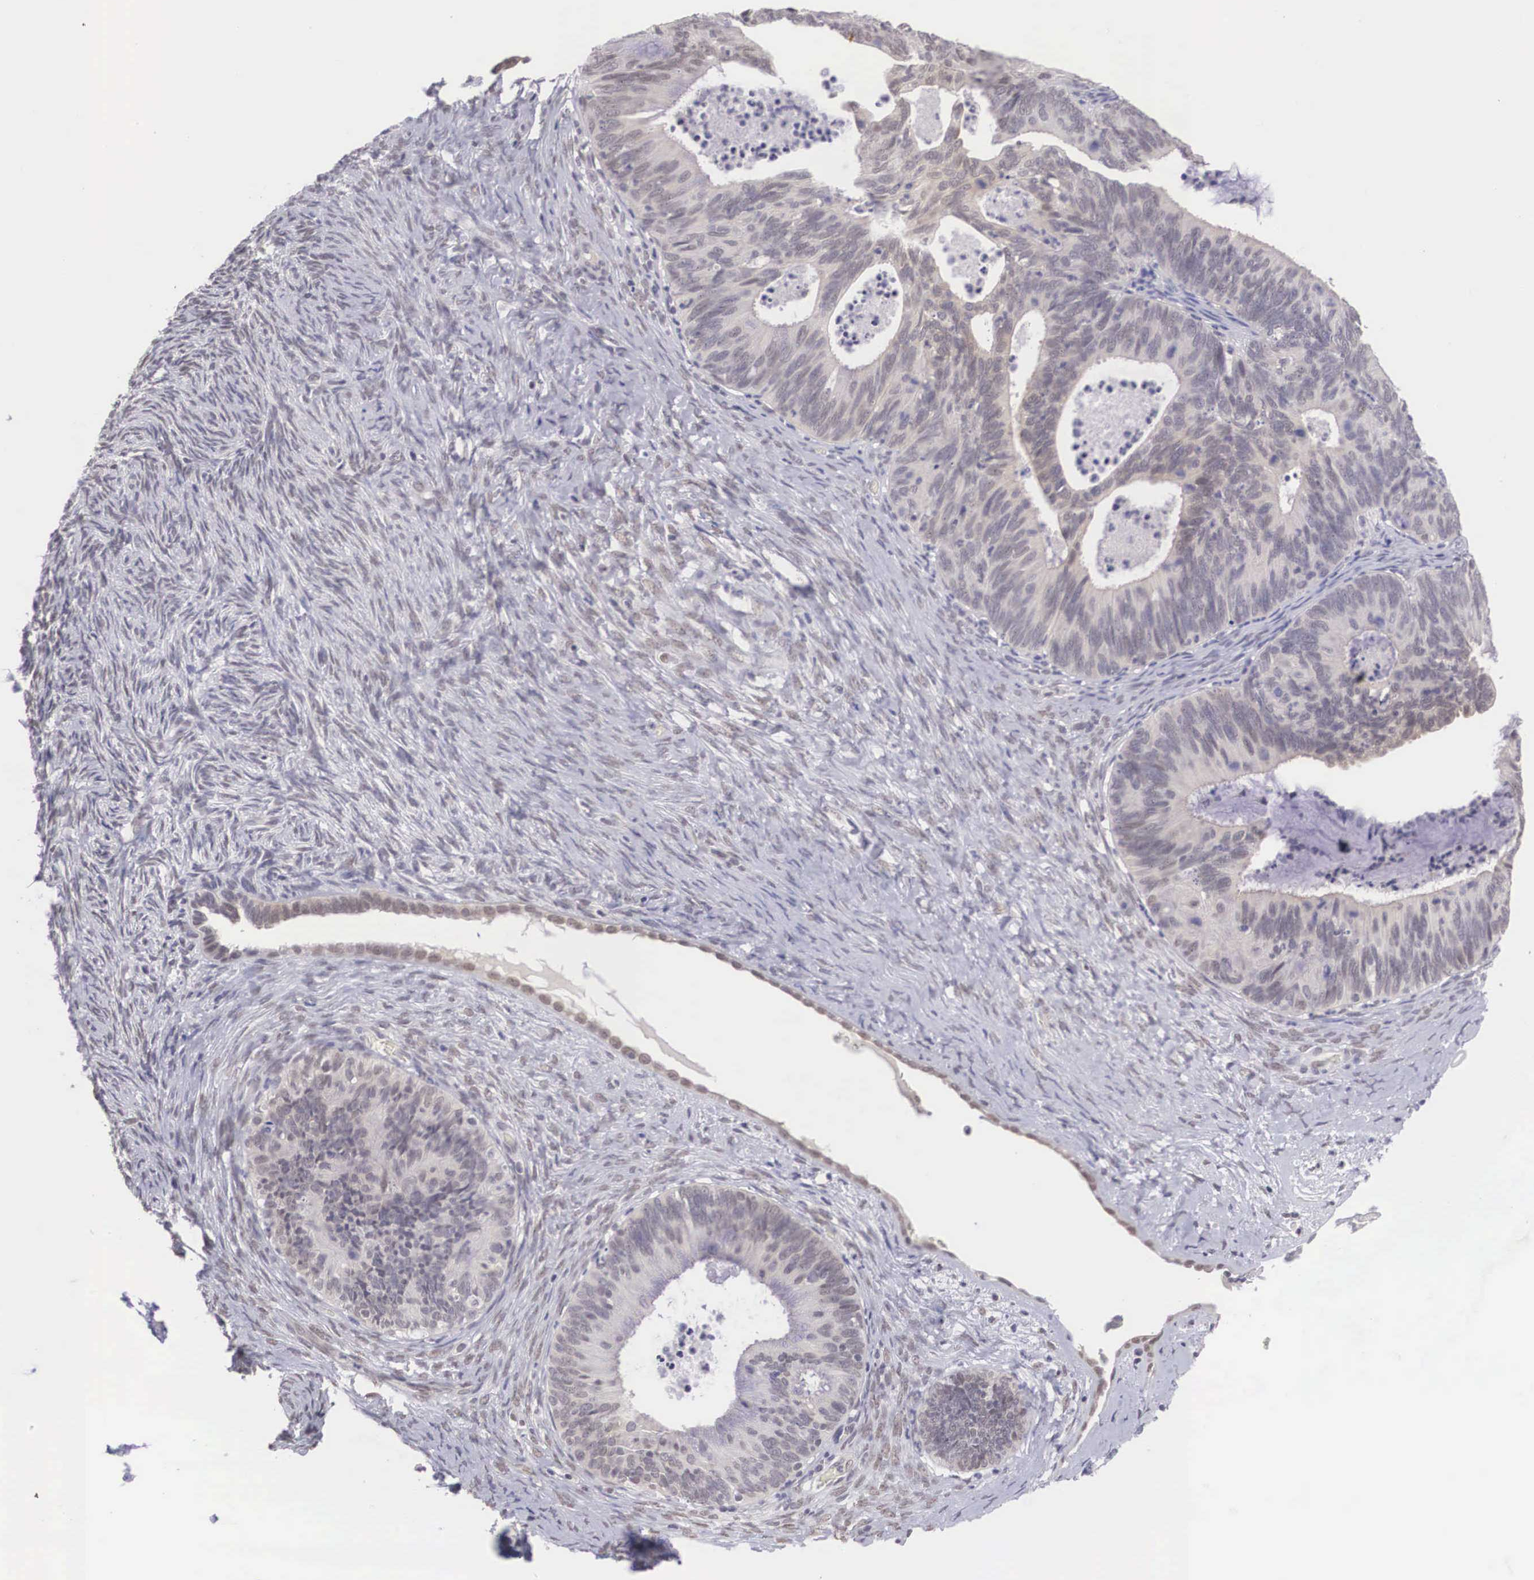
{"staining": {"intensity": "weak", "quantity": "25%-75%", "location": "cytoplasmic/membranous,nuclear"}, "tissue": "ovarian cancer", "cell_type": "Tumor cells", "image_type": "cancer", "snomed": [{"axis": "morphology", "description": "Carcinoma, endometroid"}, {"axis": "topography", "description": "Ovary"}], "caption": "Weak cytoplasmic/membranous and nuclear staining is seen in about 25%-75% of tumor cells in ovarian cancer. (DAB IHC, brown staining for protein, blue staining for nuclei).", "gene": "NINL", "patient": {"sex": "female", "age": 52}}